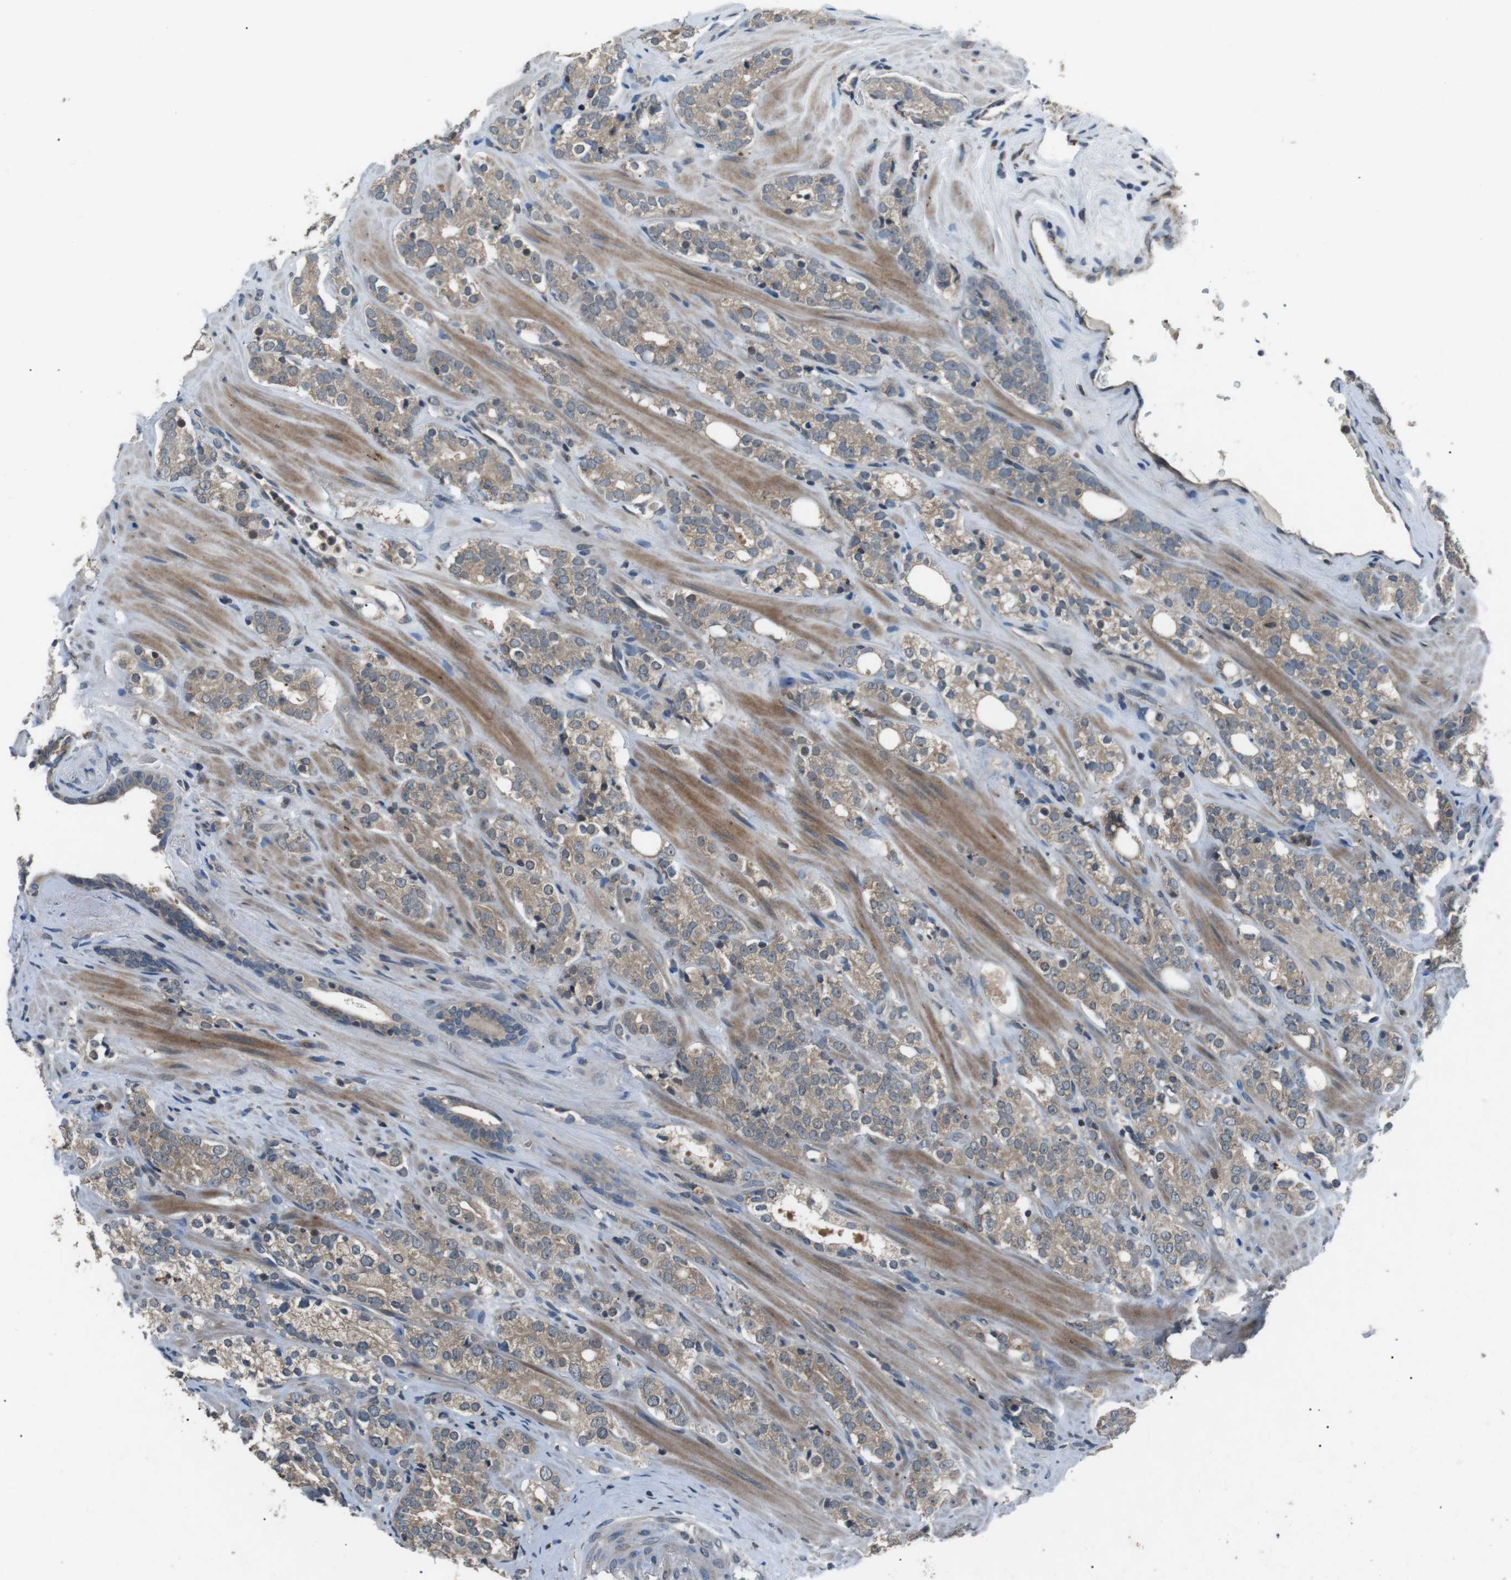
{"staining": {"intensity": "weak", "quantity": ">75%", "location": "cytoplasmic/membranous"}, "tissue": "prostate cancer", "cell_type": "Tumor cells", "image_type": "cancer", "snomed": [{"axis": "morphology", "description": "Adenocarcinoma, High grade"}, {"axis": "topography", "description": "Prostate"}], "caption": "High-magnification brightfield microscopy of prostate cancer stained with DAB (3,3'-diaminobenzidine) (brown) and counterstained with hematoxylin (blue). tumor cells exhibit weak cytoplasmic/membranous expression is present in approximately>75% of cells. Immunohistochemistry stains the protein in brown and the nuclei are stained blue.", "gene": "NEK7", "patient": {"sex": "male", "age": 71}}